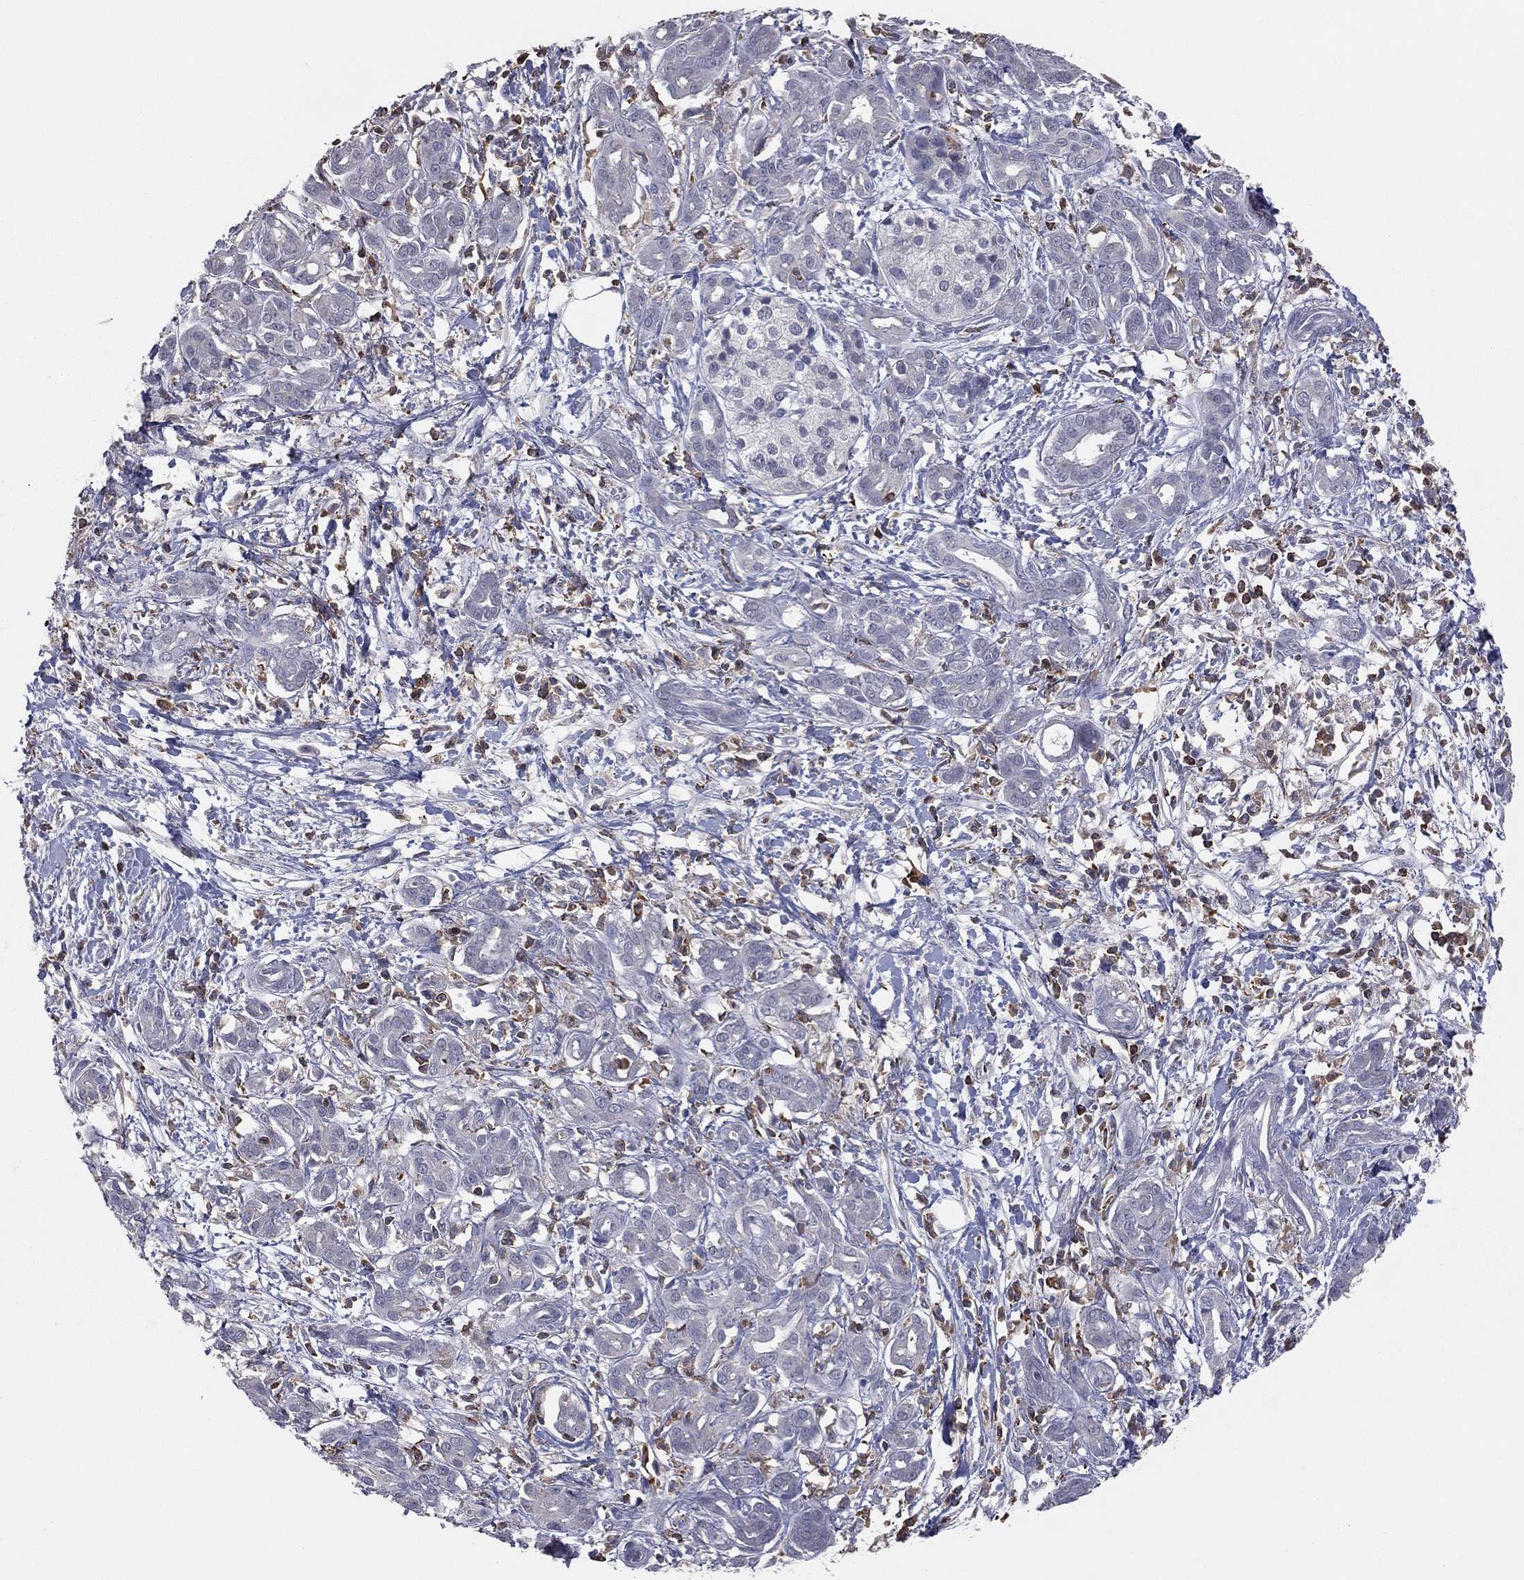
{"staining": {"intensity": "negative", "quantity": "none", "location": "none"}, "tissue": "pancreatic cancer", "cell_type": "Tumor cells", "image_type": "cancer", "snomed": [{"axis": "morphology", "description": "Adenocarcinoma, NOS"}, {"axis": "topography", "description": "Pancreas"}], "caption": "Immunohistochemistry (IHC) image of neoplastic tissue: adenocarcinoma (pancreatic) stained with DAB (3,3'-diaminobenzidine) reveals no significant protein staining in tumor cells.", "gene": "PSTPIP1", "patient": {"sex": "male", "age": 72}}